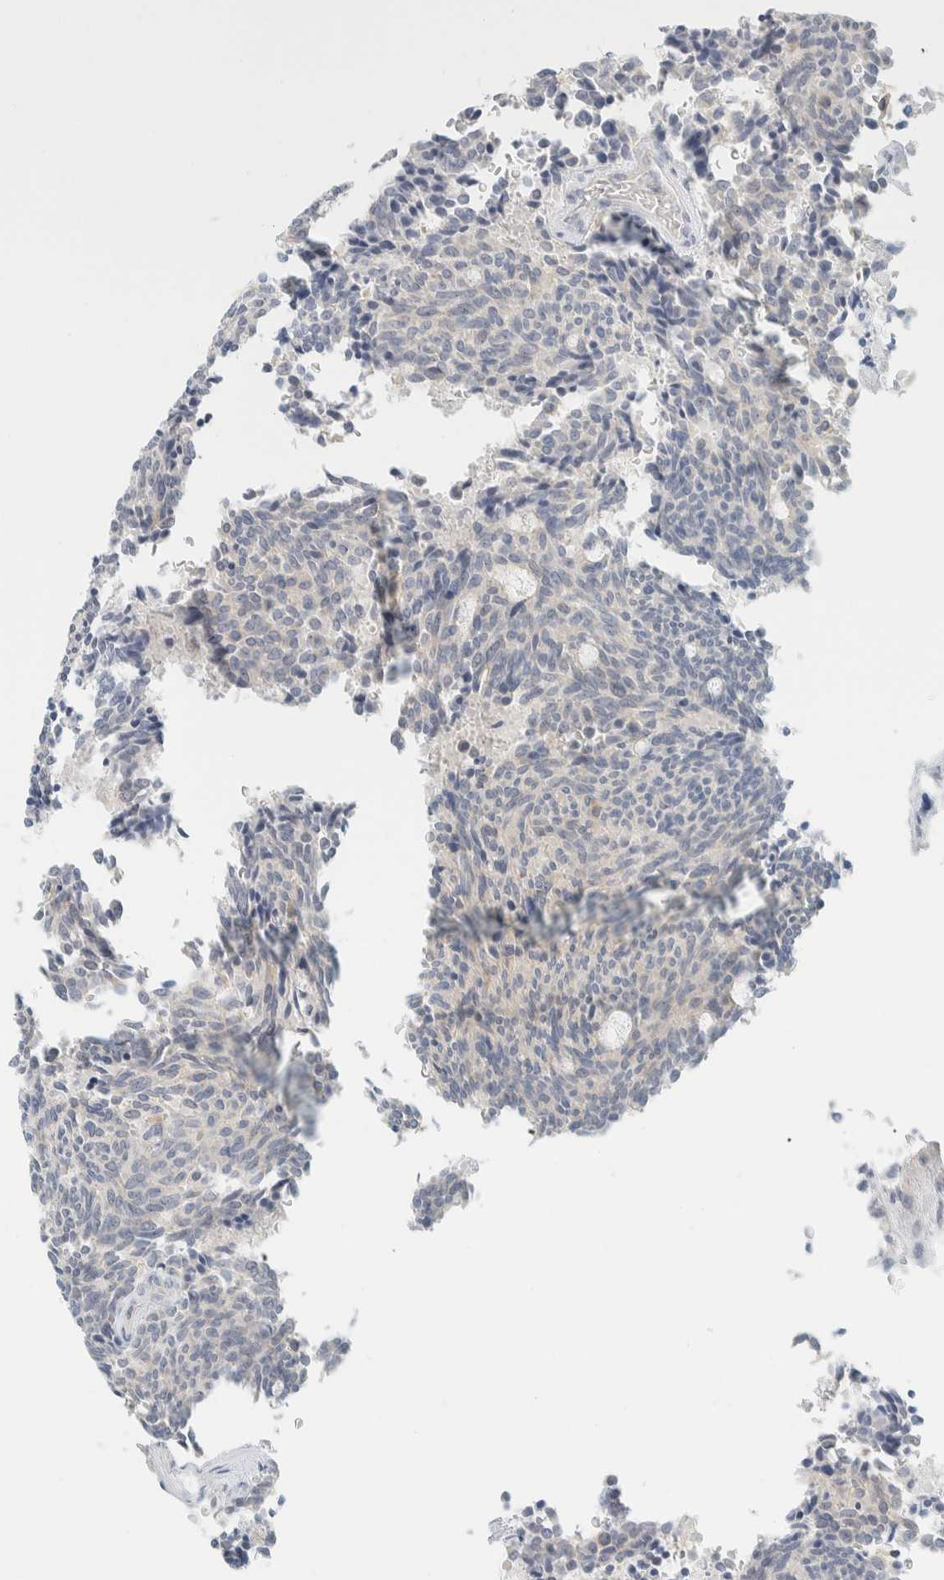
{"staining": {"intensity": "negative", "quantity": "none", "location": "none"}, "tissue": "carcinoid", "cell_type": "Tumor cells", "image_type": "cancer", "snomed": [{"axis": "morphology", "description": "Carcinoid, malignant, NOS"}, {"axis": "topography", "description": "Pancreas"}], "caption": "Tumor cells are negative for protein expression in human carcinoid (malignant).", "gene": "NDE1", "patient": {"sex": "female", "age": 54}}